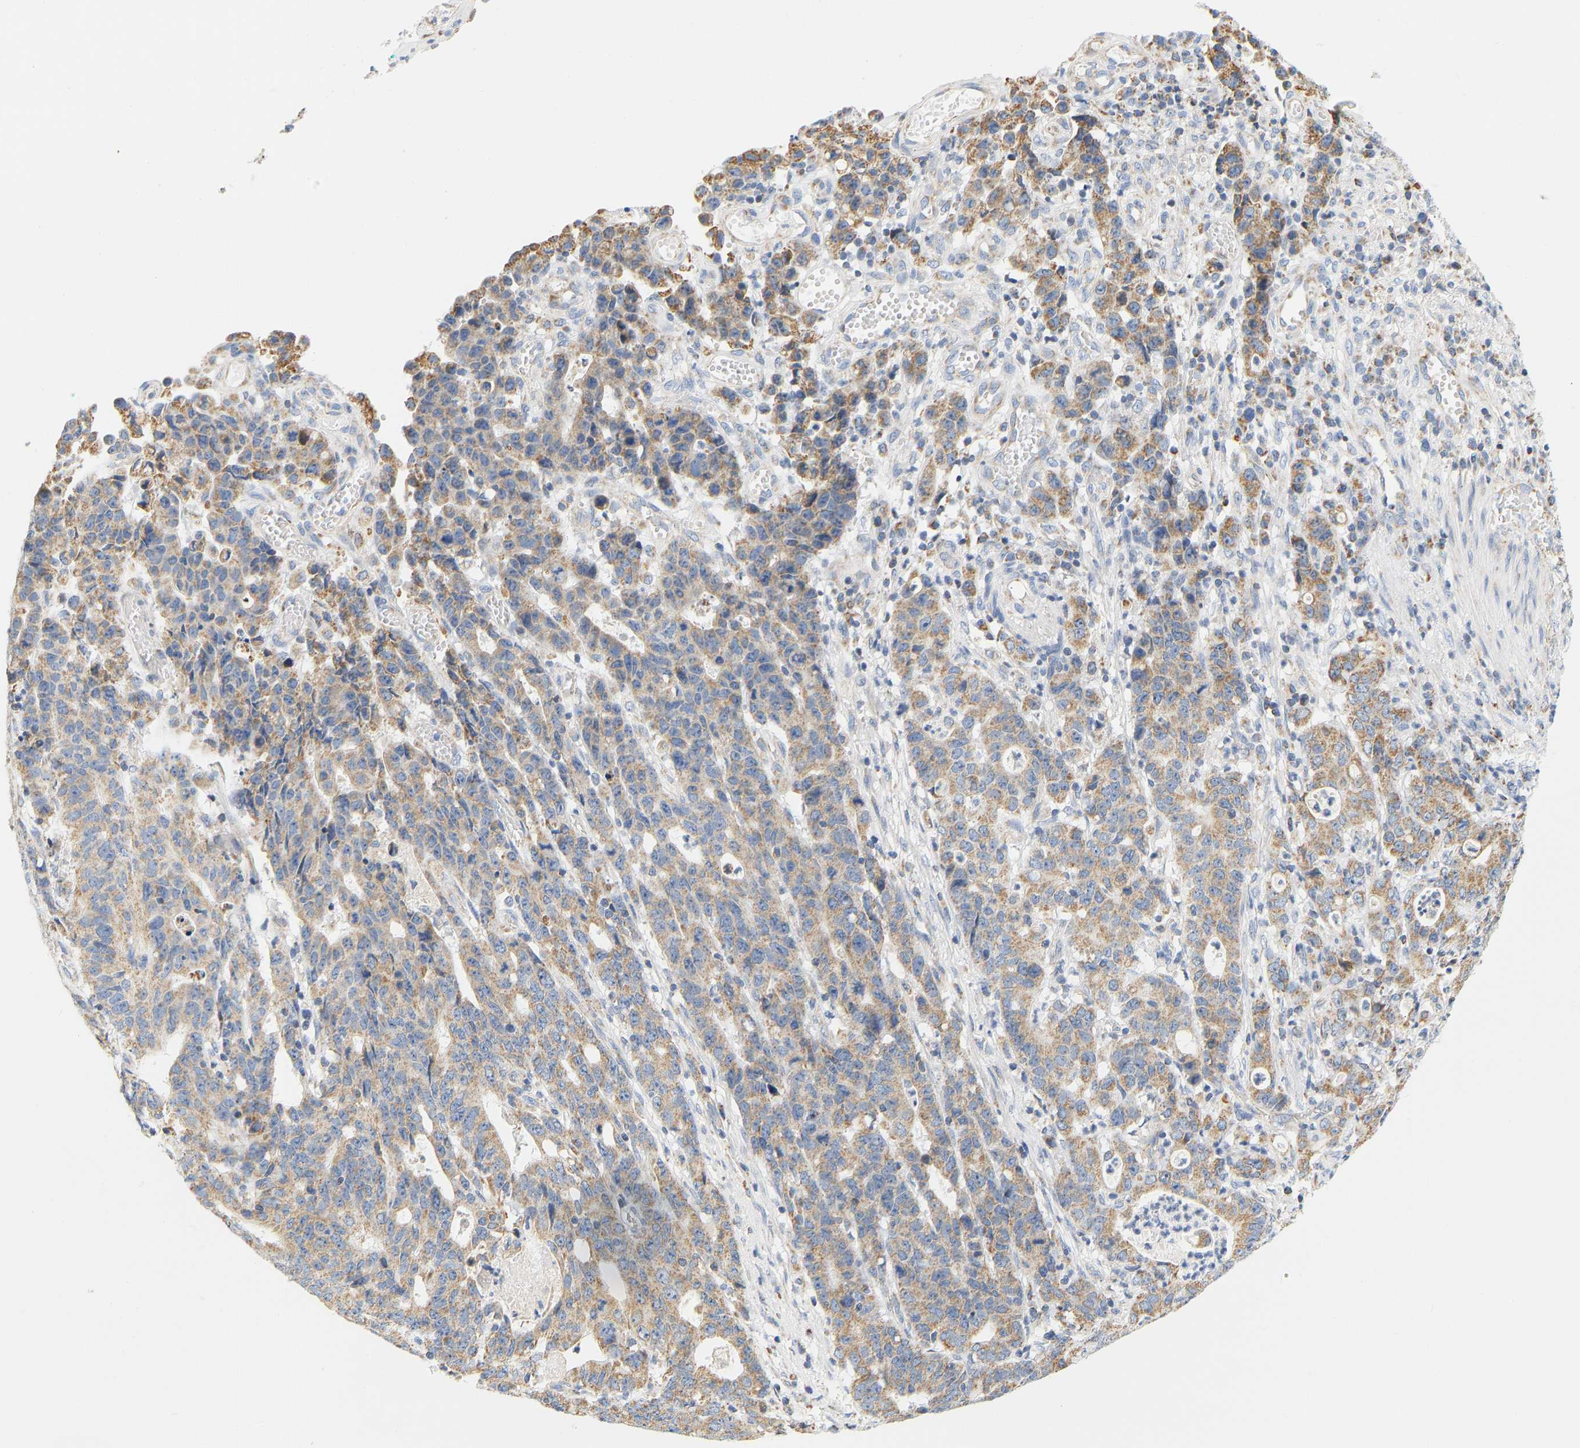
{"staining": {"intensity": "moderate", "quantity": ">75%", "location": "cytoplasmic/membranous"}, "tissue": "stomach cancer", "cell_type": "Tumor cells", "image_type": "cancer", "snomed": [{"axis": "morphology", "description": "Adenocarcinoma, NOS"}, {"axis": "topography", "description": "Stomach, upper"}], "caption": "Immunohistochemical staining of human adenocarcinoma (stomach) exhibits moderate cytoplasmic/membranous protein staining in approximately >75% of tumor cells. (brown staining indicates protein expression, while blue staining denotes nuclei).", "gene": "GRPEL2", "patient": {"sex": "male", "age": 69}}